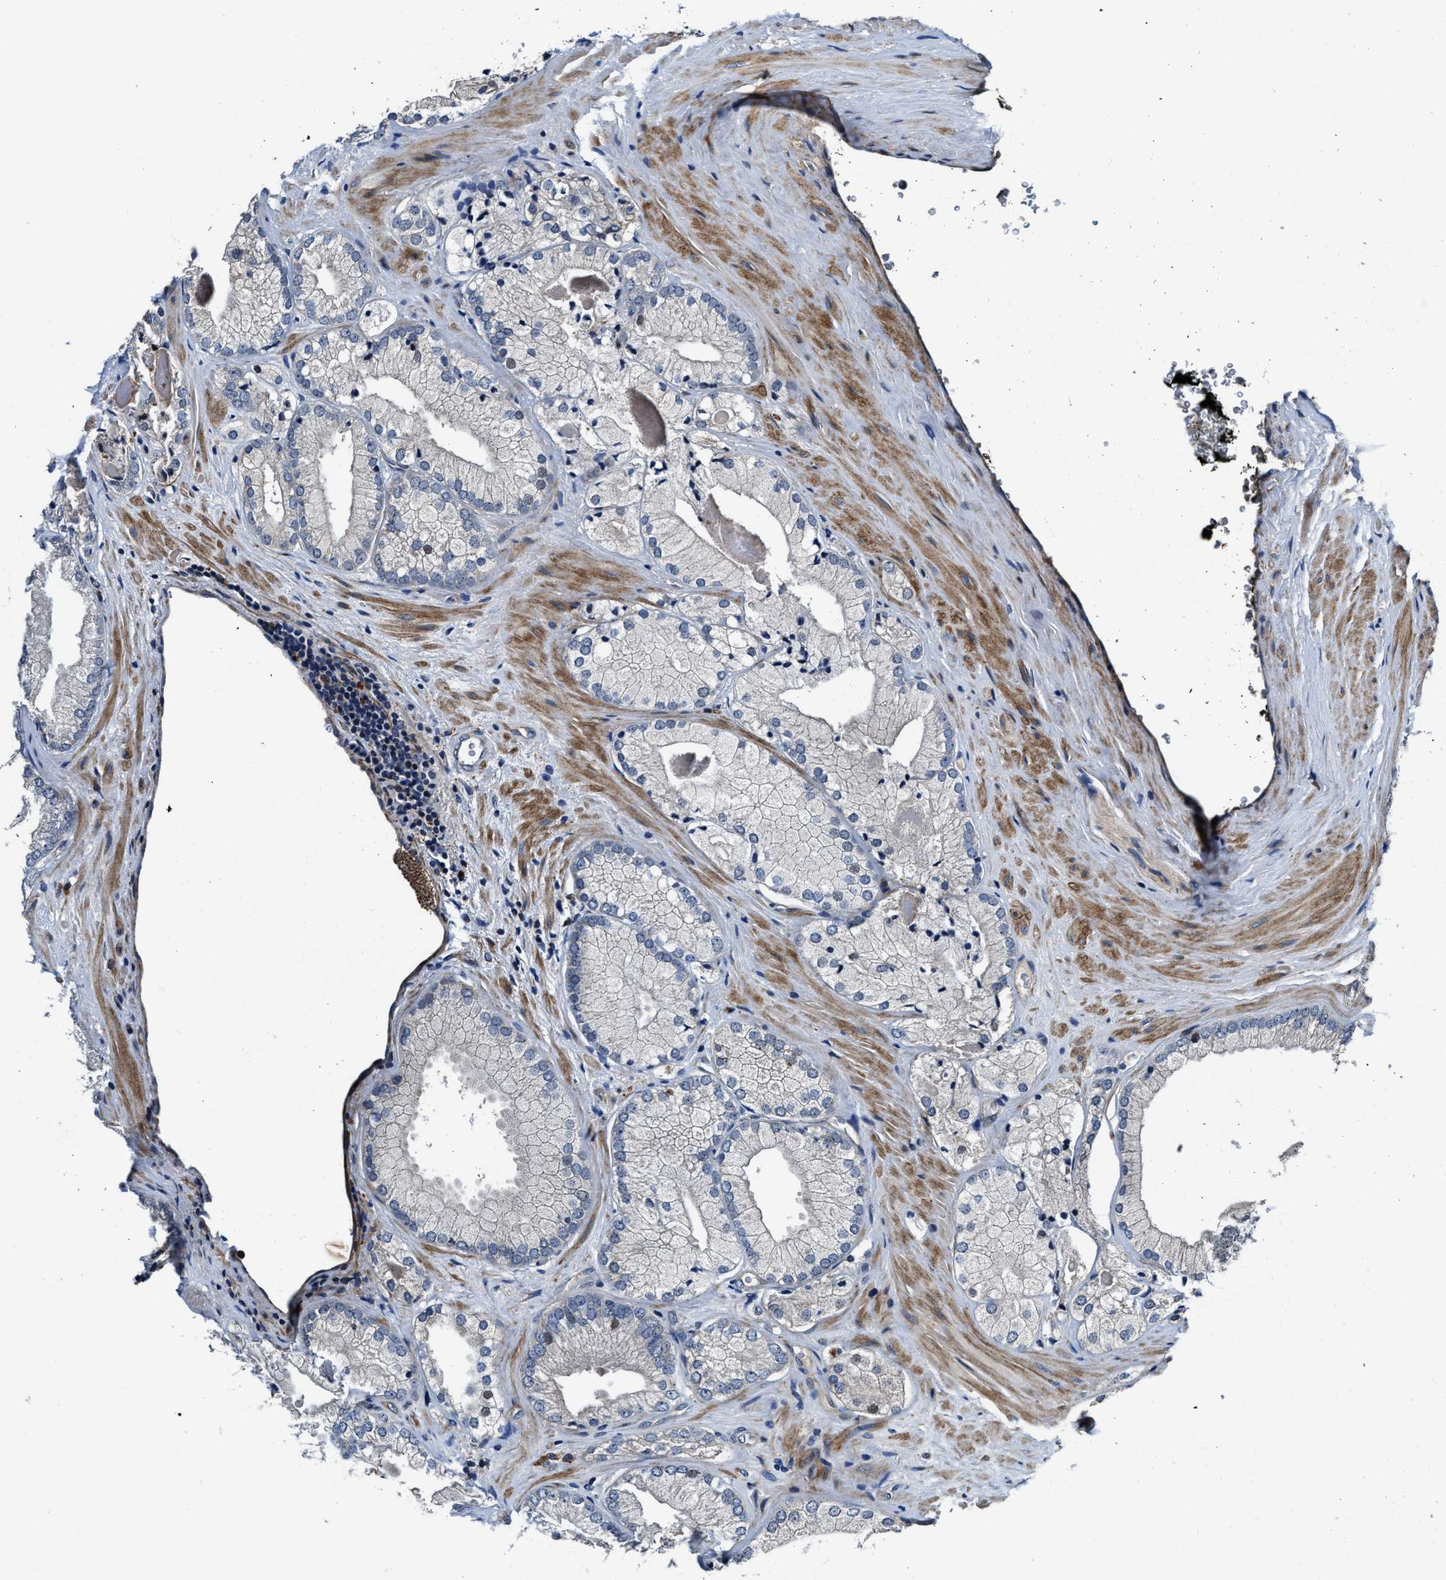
{"staining": {"intensity": "negative", "quantity": "none", "location": "none"}, "tissue": "prostate cancer", "cell_type": "Tumor cells", "image_type": "cancer", "snomed": [{"axis": "morphology", "description": "Adenocarcinoma, Low grade"}, {"axis": "topography", "description": "Prostate"}], "caption": "The immunohistochemistry photomicrograph has no significant positivity in tumor cells of adenocarcinoma (low-grade) (prostate) tissue.", "gene": "C2orf66", "patient": {"sex": "male", "age": 65}}